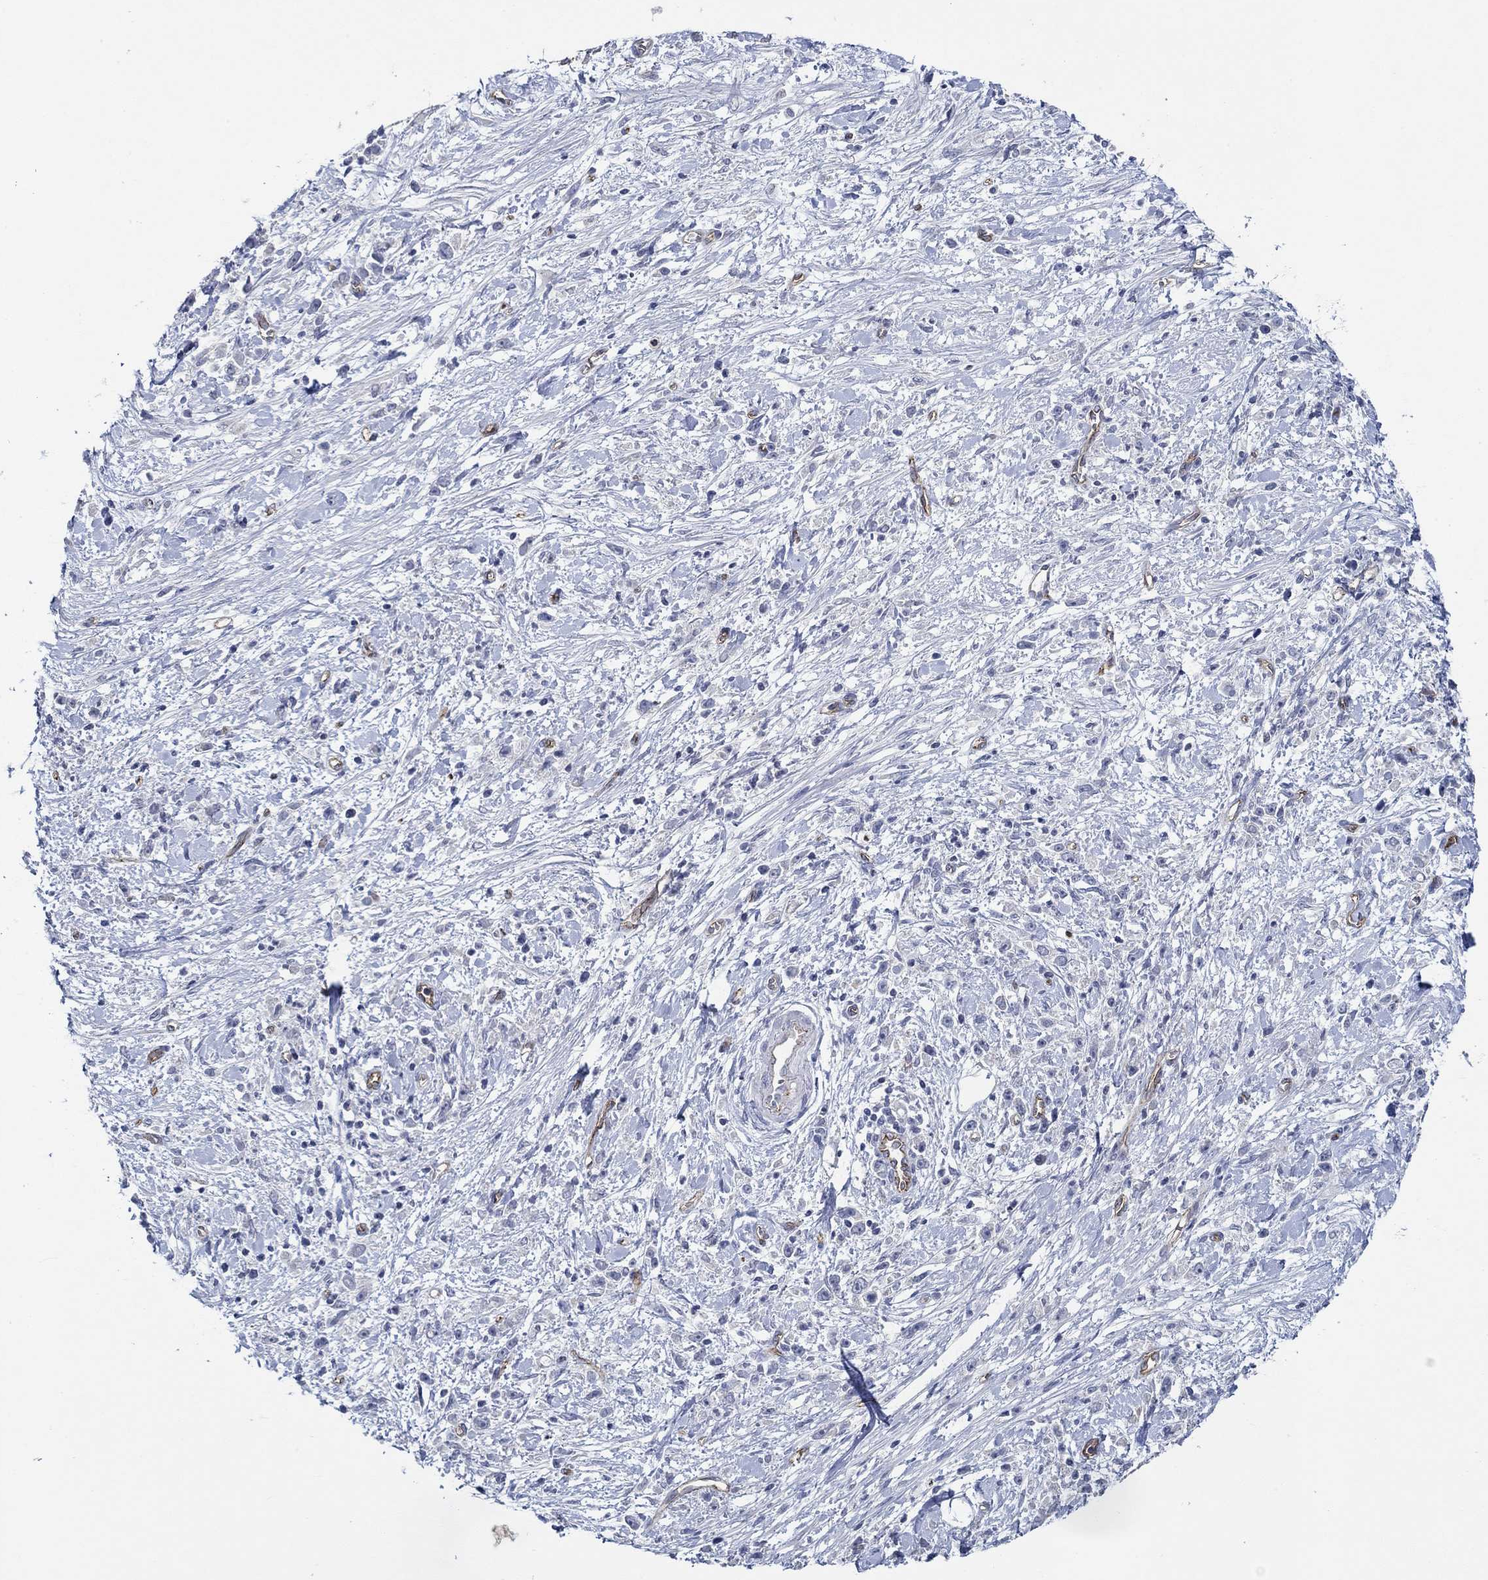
{"staining": {"intensity": "negative", "quantity": "none", "location": "none"}, "tissue": "stomach cancer", "cell_type": "Tumor cells", "image_type": "cancer", "snomed": [{"axis": "morphology", "description": "Adenocarcinoma, NOS"}, {"axis": "topography", "description": "Stomach"}], "caption": "IHC of adenocarcinoma (stomach) displays no positivity in tumor cells. (Brightfield microscopy of DAB immunohistochemistry (IHC) at high magnification).", "gene": "GJA5", "patient": {"sex": "female", "age": 59}}